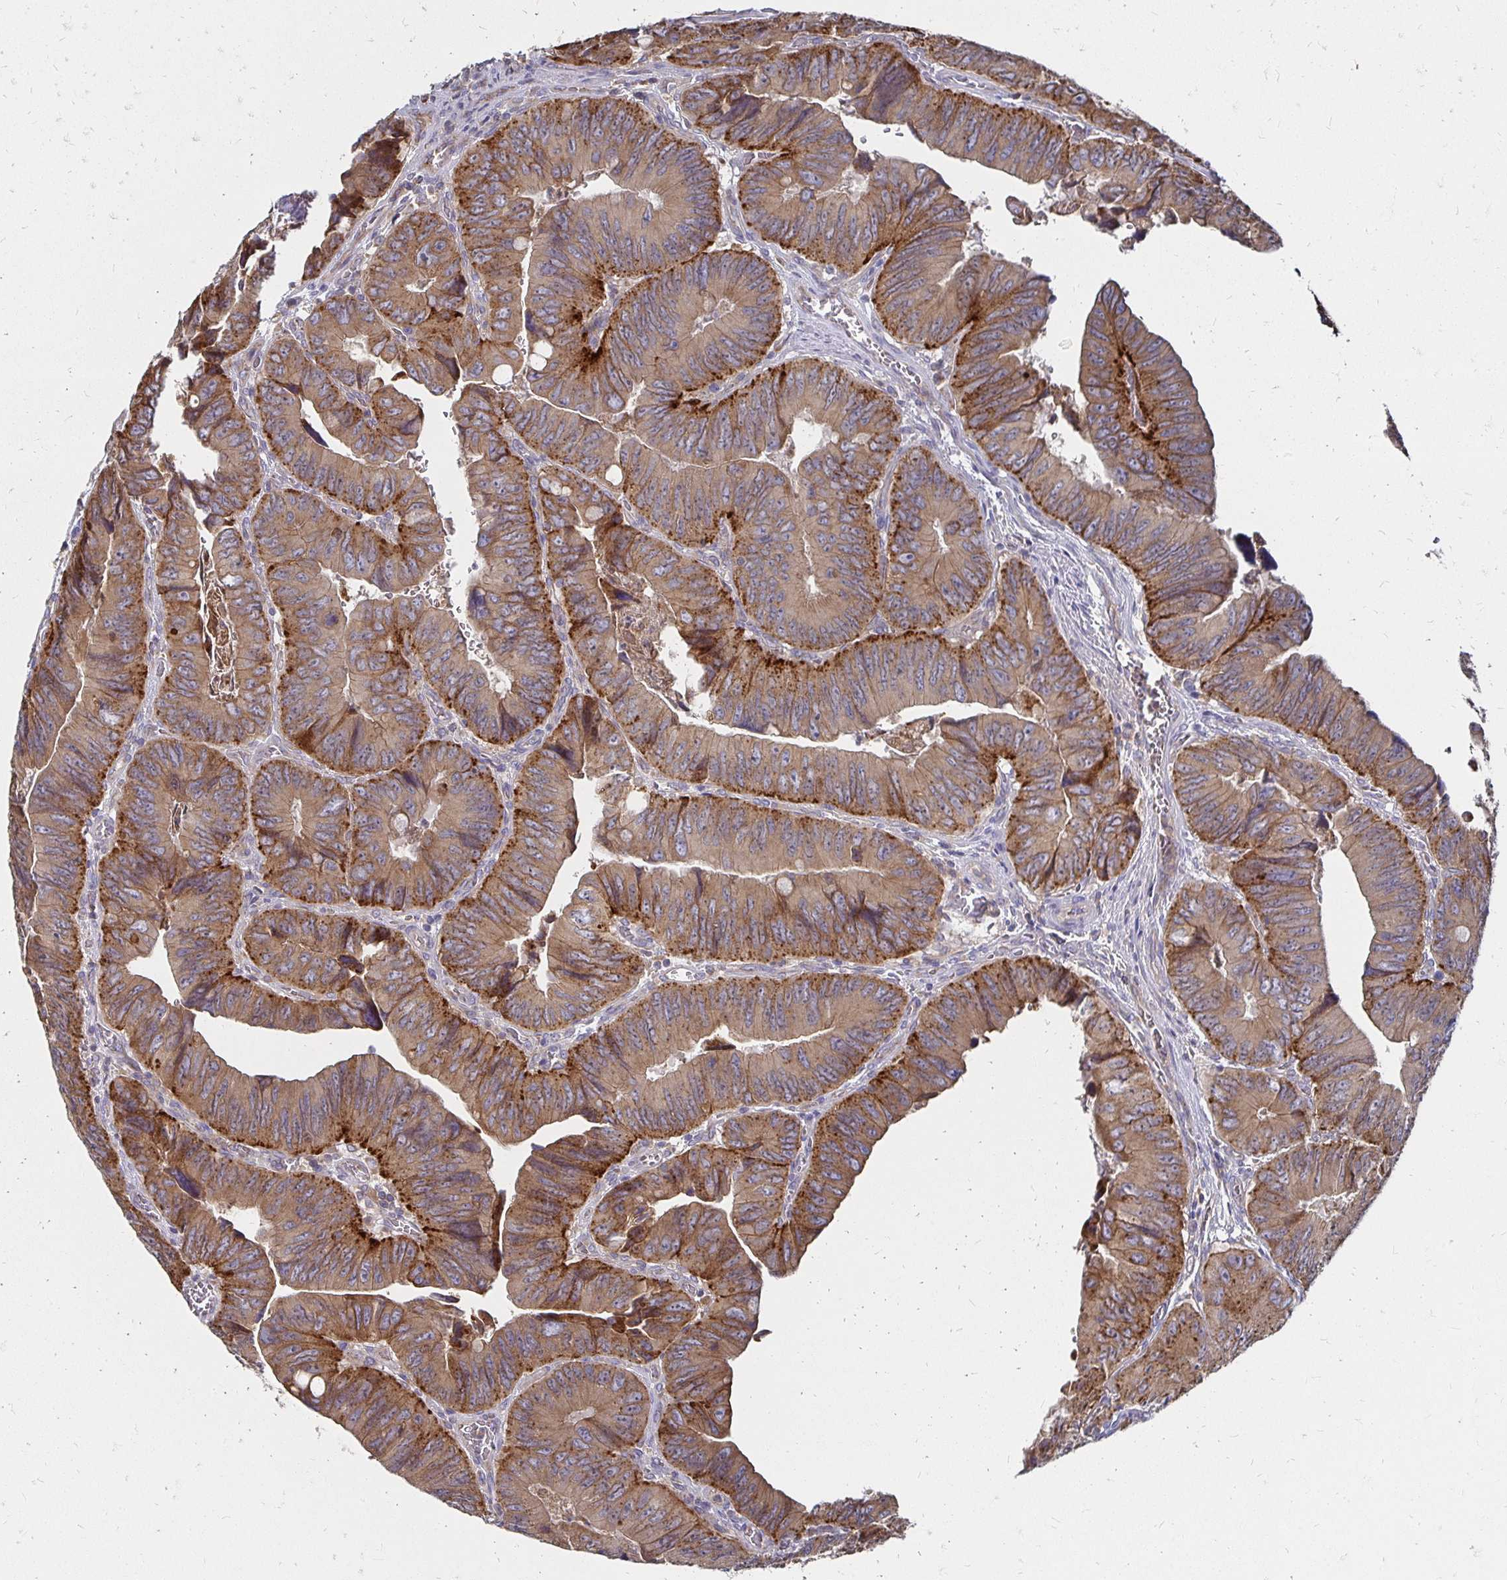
{"staining": {"intensity": "moderate", "quantity": ">75%", "location": "cytoplasmic/membranous"}, "tissue": "colorectal cancer", "cell_type": "Tumor cells", "image_type": "cancer", "snomed": [{"axis": "morphology", "description": "Adenocarcinoma, NOS"}, {"axis": "topography", "description": "Colon"}], "caption": "DAB immunohistochemical staining of human colorectal cancer (adenocarcinoma) displays moderate cytoplasmic/membranous protein staining in about >75% of tumor cells.", "gene": "NCSTN", "patient": {"sex": "female", "age": 84}}